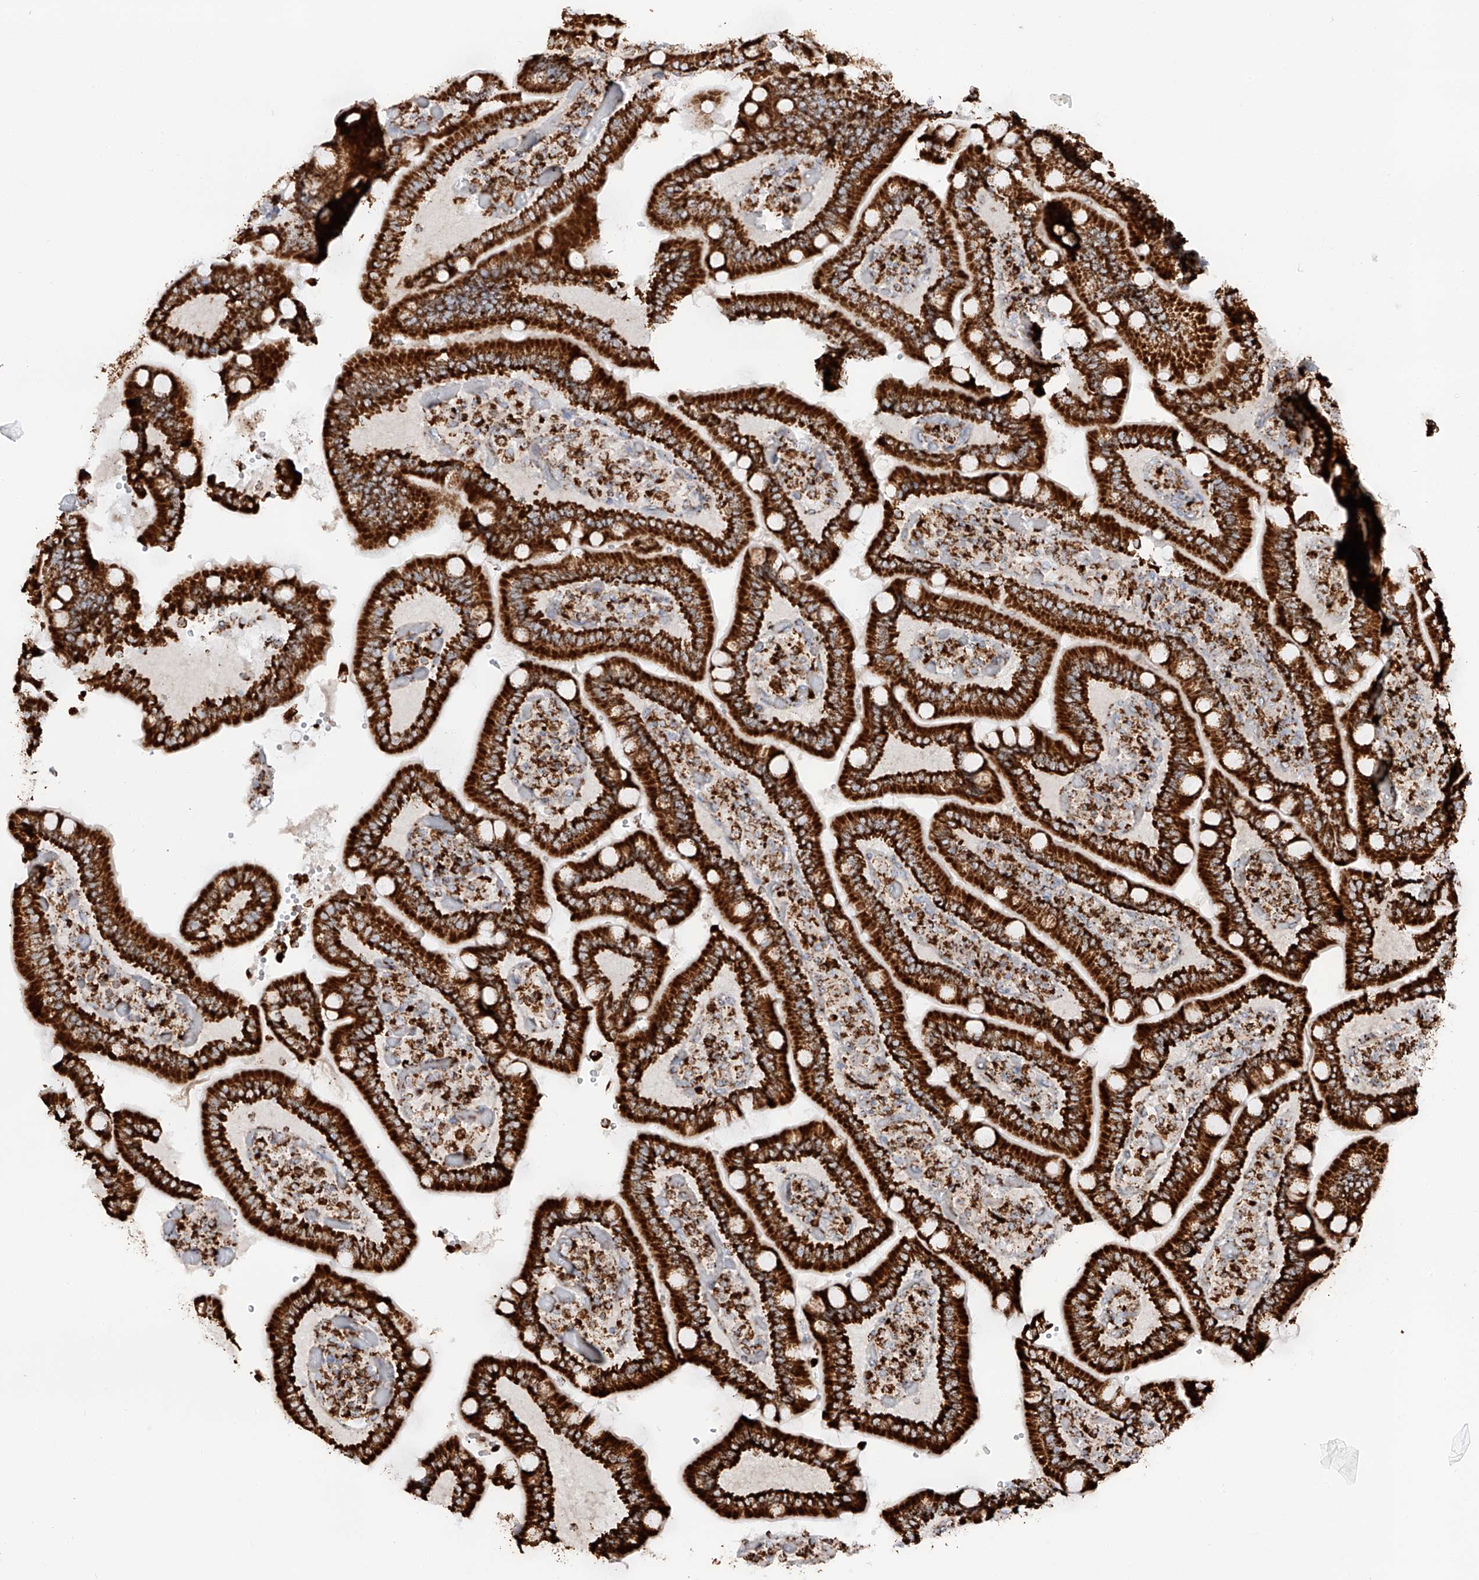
{"staining": {"intensity": "strong", "quantity": ">75%", "location": "cytoplasmic/membranous"}, "tissue": "duodenum", "cell_type": "Glandular cells", "image_type": "normal", "snomed": [{"axis": "morphology", "description": "Normal tissue, NOS"}, {"axis": "topography", "description": "Duodenum"}], "caption": "Immunohistochemical staining of normal duodenum displays >75% levels of strong cytoplasmic/membranous protein staining in about >75% of glandular cells. (Stains: DAB in brown, nuclei in blue, Microscopy: brightfield microscopy at high magnification).", "gene": "TTC27", "patient": {"sex": "female", "age": 62}}